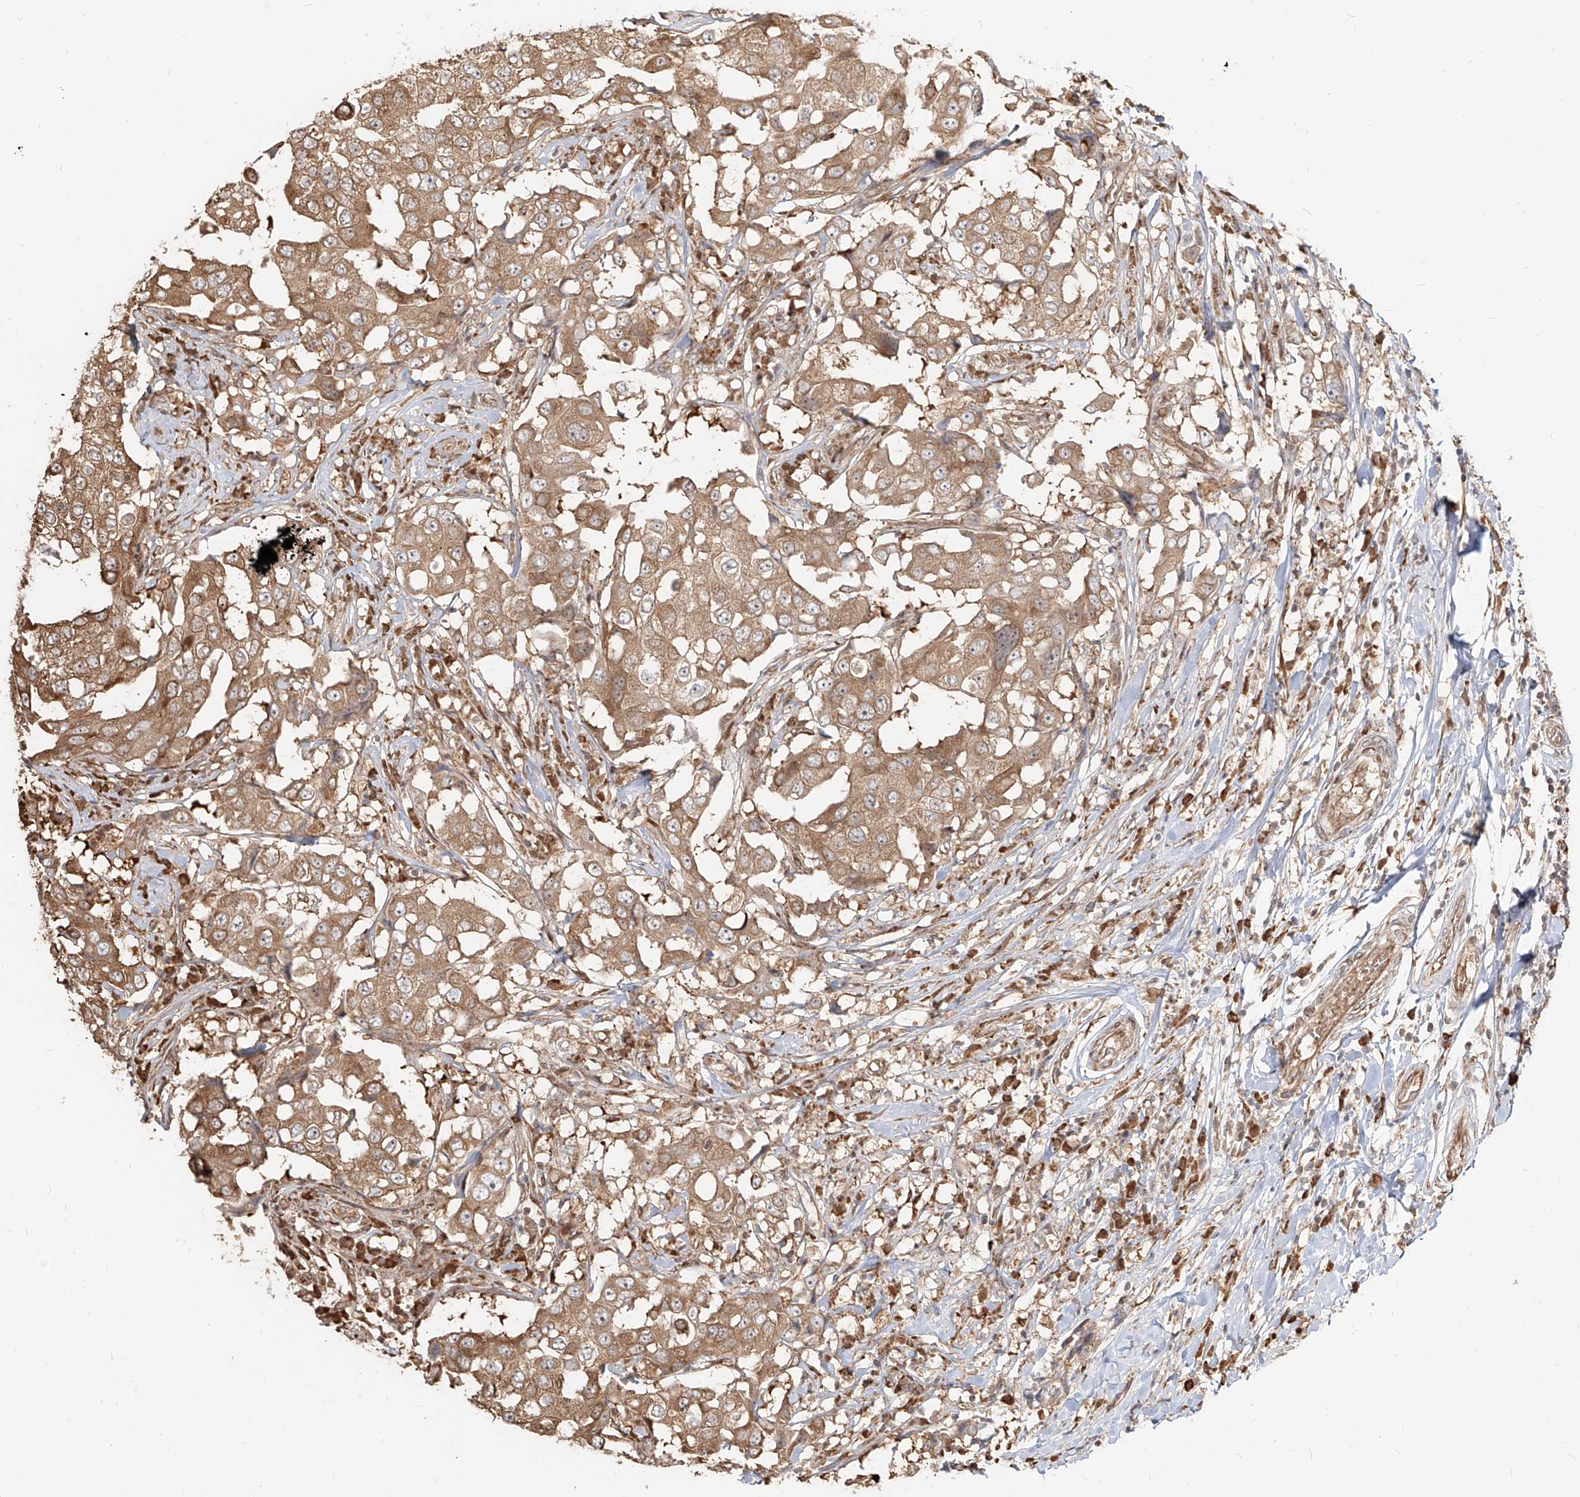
{"staining": {"intensity": "moderate", "quantity": ">75%", "location": "cytoplasmic/membranous"}, "tissue": "breast cancer", "cell_type": "Tumor cells", "image_type": "cancer", "snomed": [{"axis": "morphology", "description": "Duct carcinoma"}, {"axis": "topography", "description": "Breast"}], "caption": "This histopathology image displays breast cancer stained with immunohistochemistry to label a protein in brown. The cytoplasmic/membranous of tumor cells show moderate positivity for the protein. Nuclei are counter-stained blue.", "gene": "UBE2K", "patient": {"sex": "female", "age": 27}}